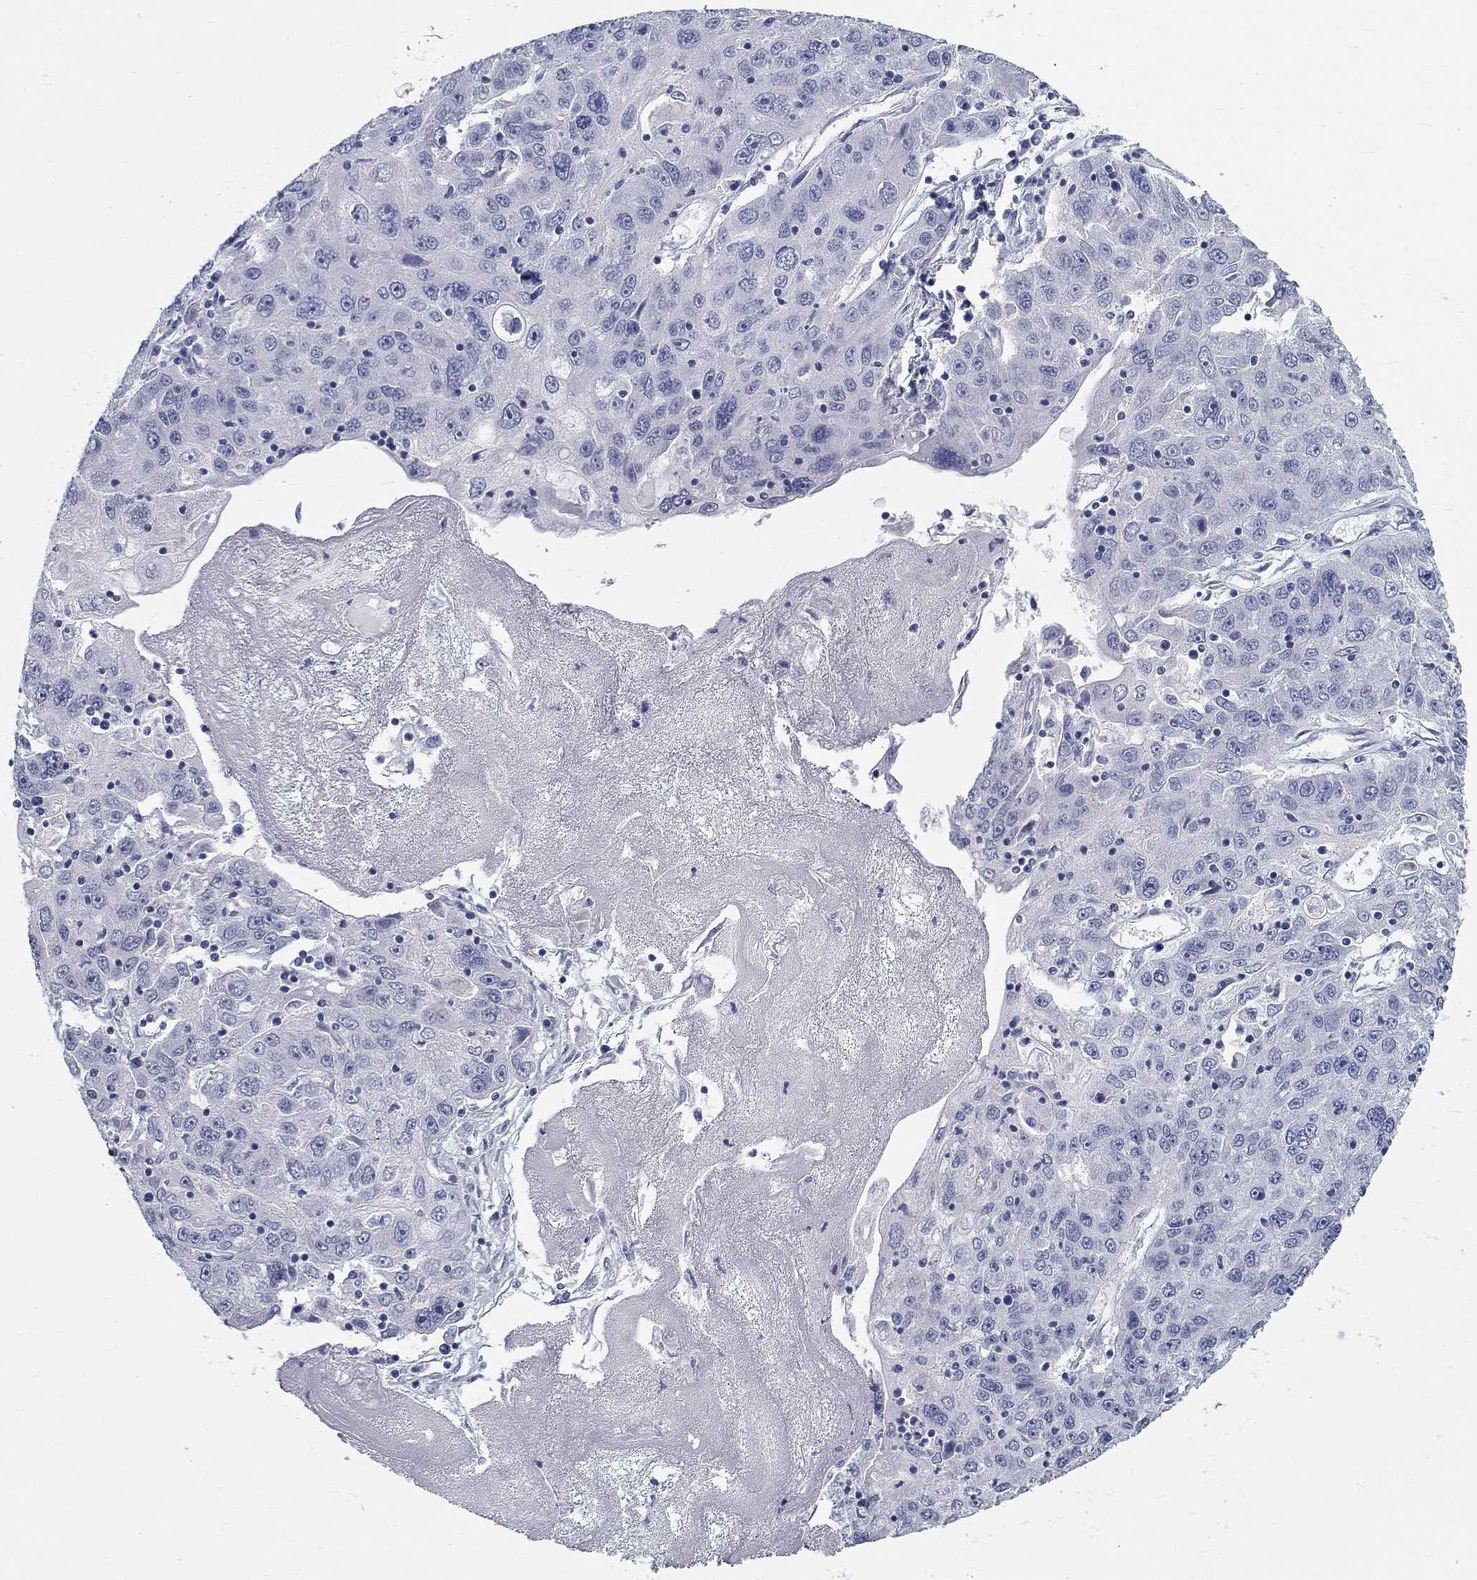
{"staining": {"intensity": "negative", "quantity": "none", "location": "none"}, "tissue": "stomach cancer", "cell_type": "Tumor cells", "image_type": "cancer", "snomed": [{"axis": "morphology", "description": "Adenocarcinoma, NOS"}, {"axis": "topography", "description": "Stomach"}], "caption": "The photomicrograph displays no significant positivity in tumor cells of stomach cancer.", "gene": "GALNTL5", "patient": {"sex": "male", "age": 56}}